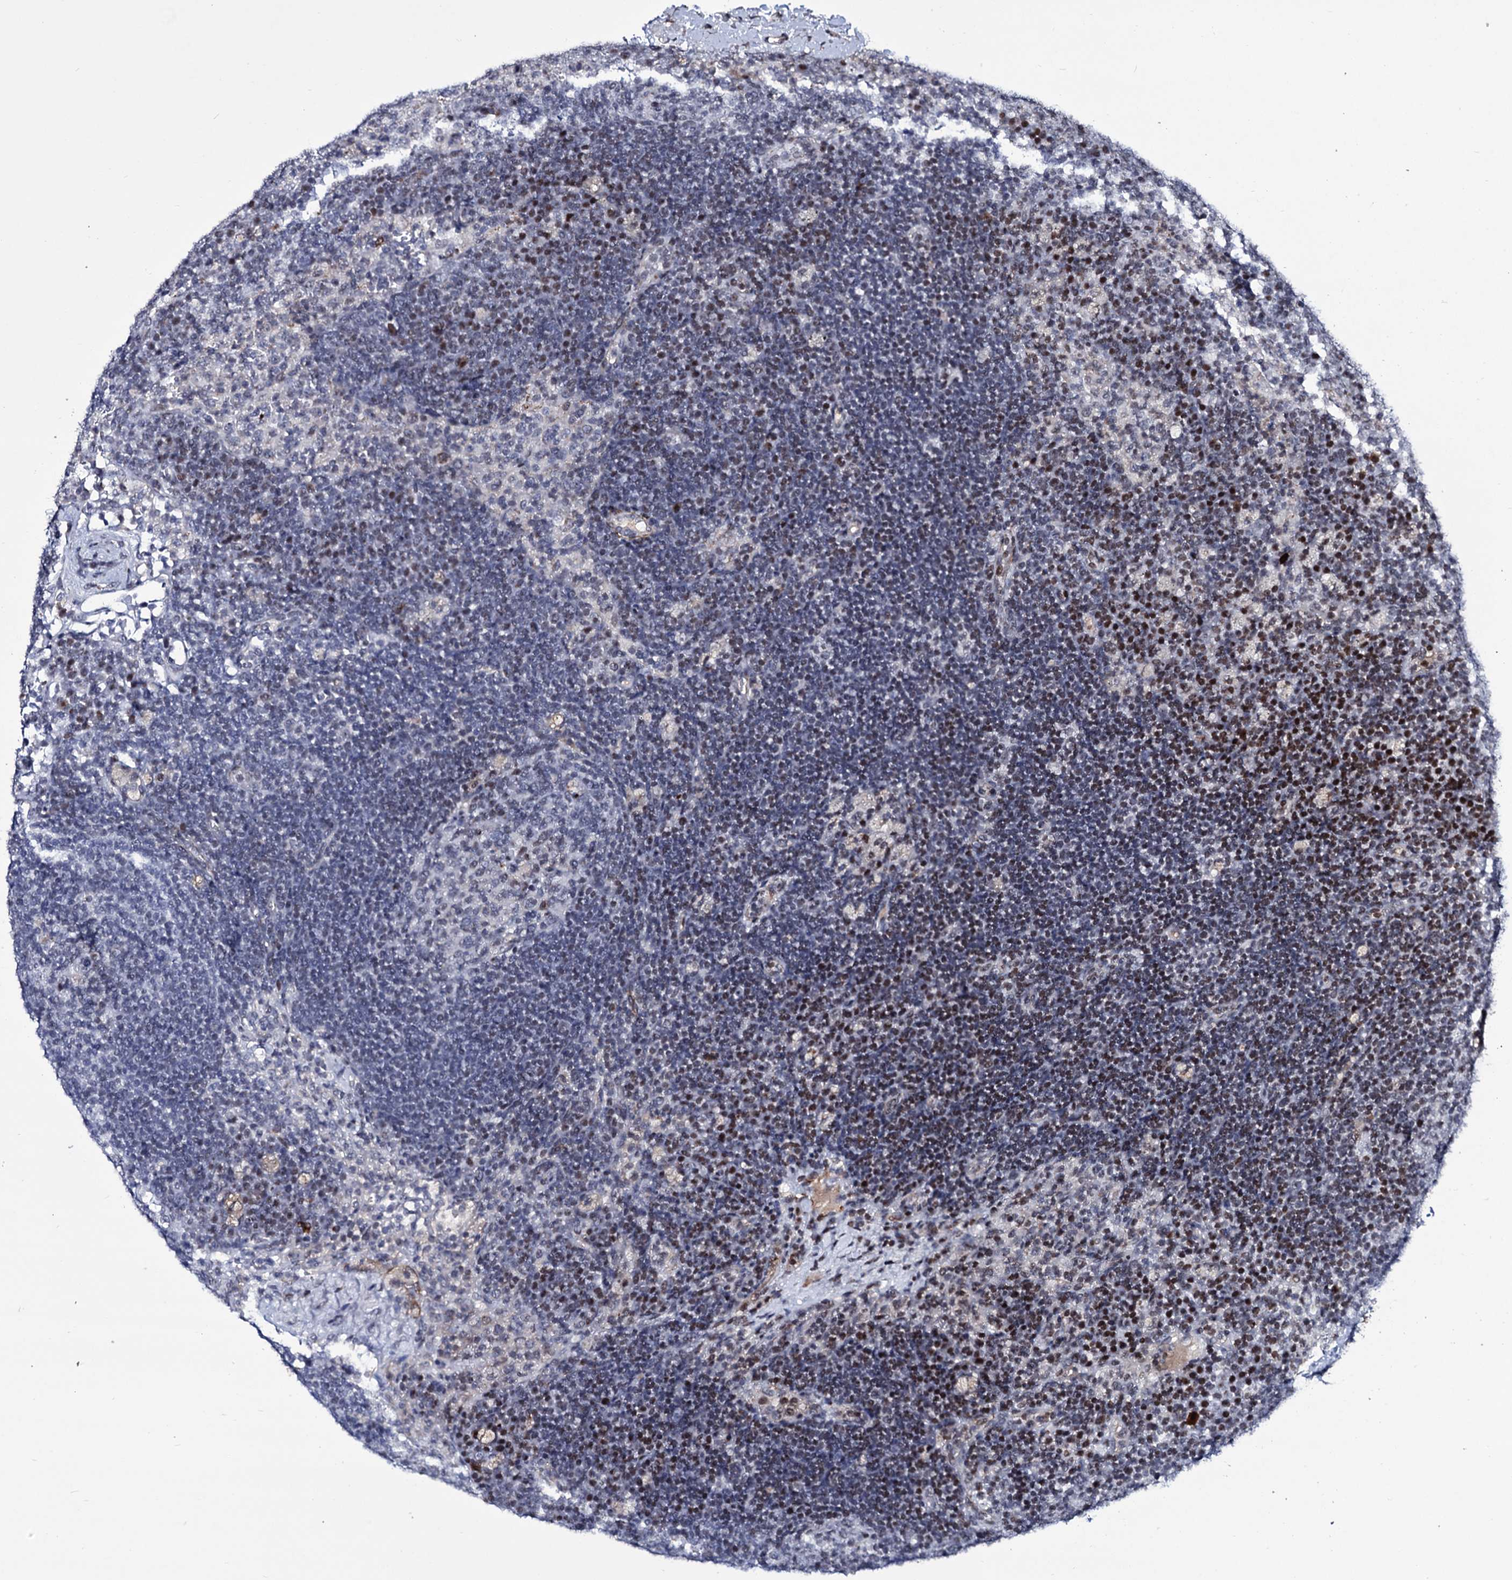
{"staining": {"intensity": "negative", "quantity": "none", "location": "none"}, "tissue": "lymph node", "cell_type": "Germinal center cells", "image_type": "normal", "snomed": [{"axis": "morphology", "description": "Normal tissue, NOS"}, {"axis": "topography", "description": "Lymph node"}], "caption": "DAB immunohistochemical staining of benign human lymph node reveals no significant positivity in germinal center cells. Nuclei are stained in blue.", "gene": "ZC3H12C", "patient": {"sex": "female", "age": 70}}